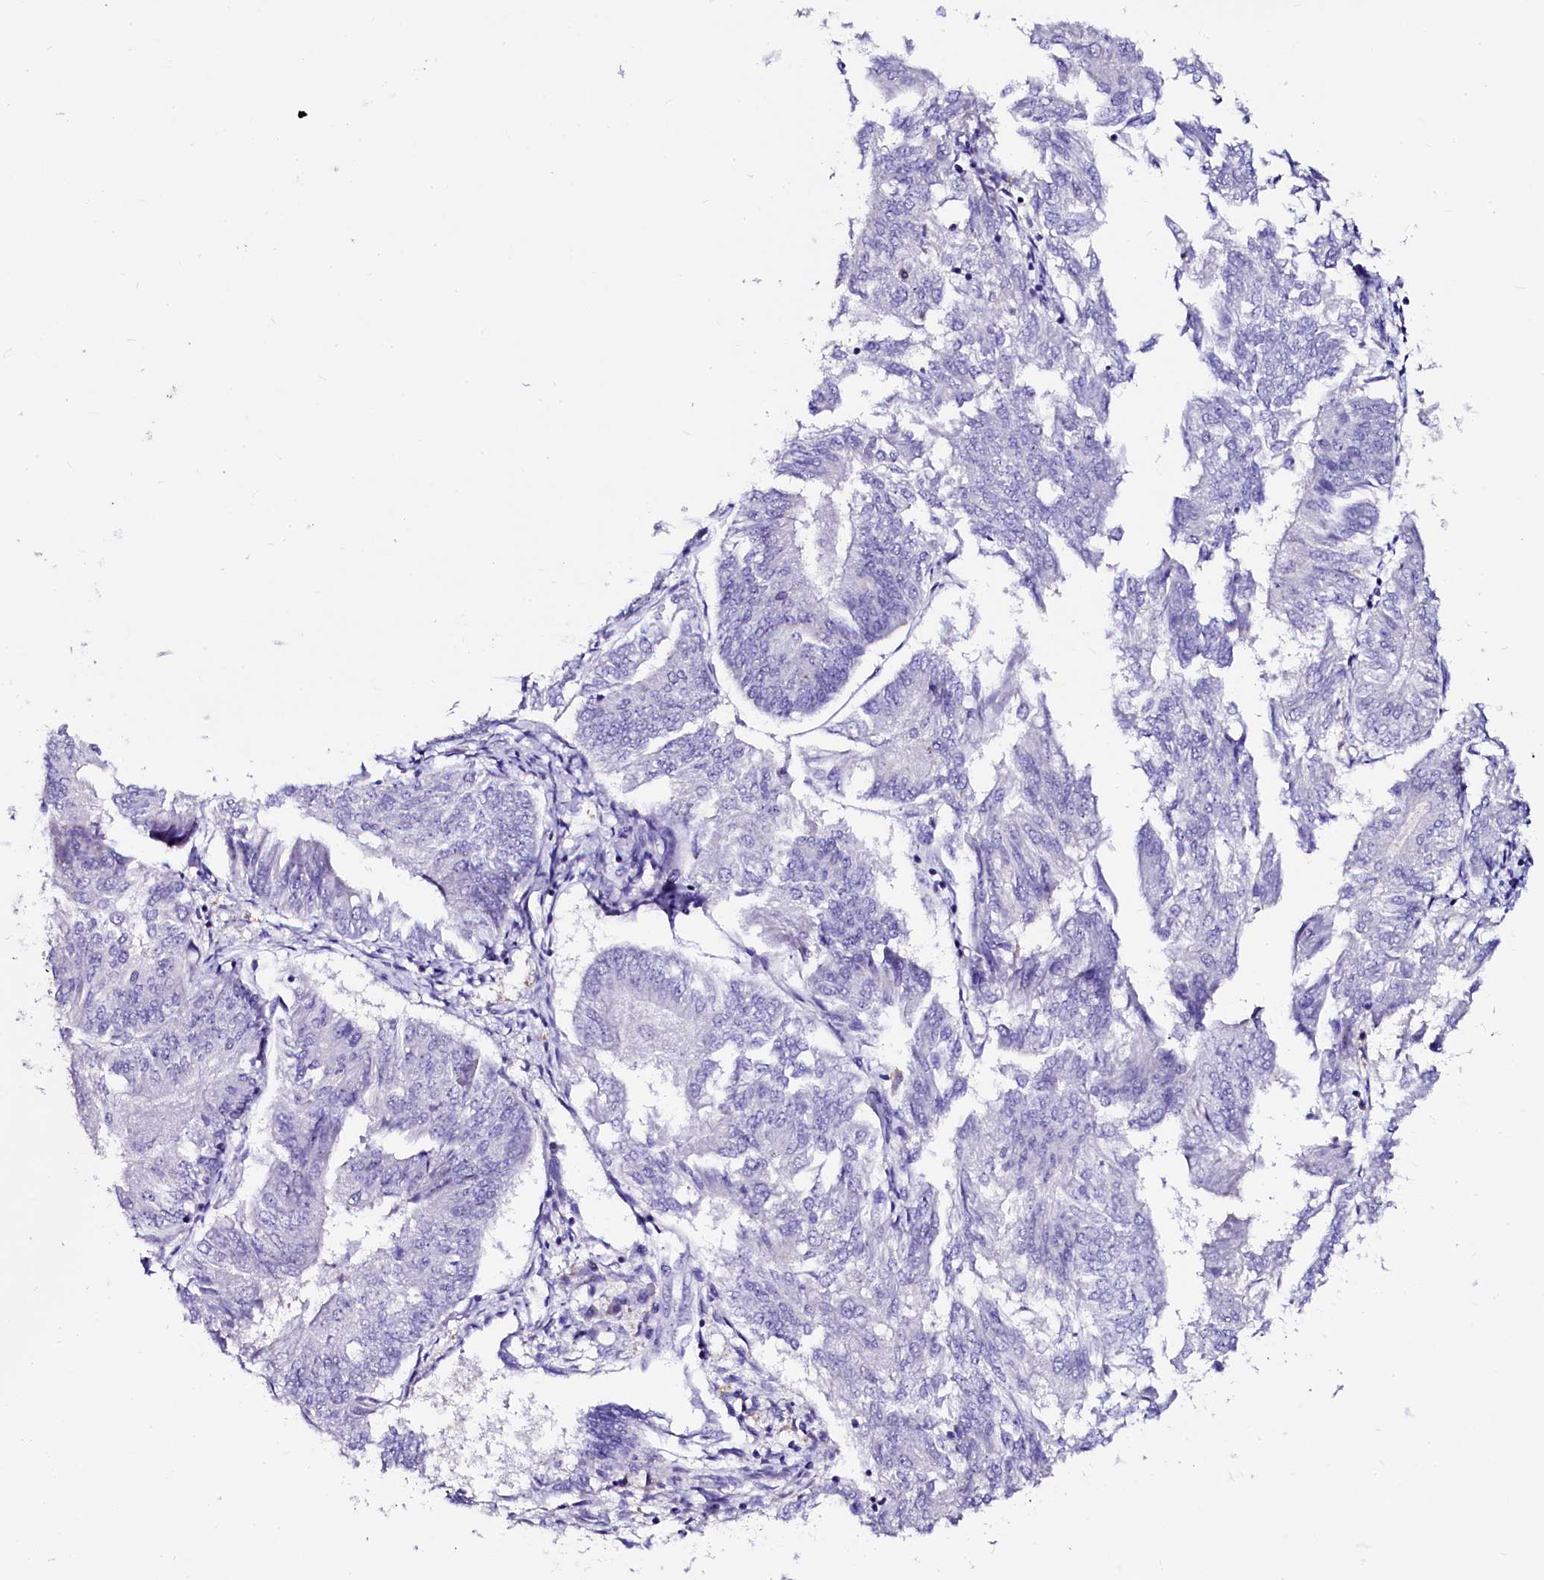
{"staining": {"intensity": "negative", "quantity": "none", "location": "none"}, "tissue": "endometrial cancer", "cell_type": "Tumor cells", "image_type": "cancer", "snomed": [{"axis": "morphology", "description": "Adenocarcinoma, NOS"}, {"axis": "topography", "description": "Endometrium"}], "caption": "Immunohistochemistry (IHC) photomicrograph of endometrial cancer stained for a protein (brown), which displays no staining in tumor cells.", "gene": "OTOL1", "patient": {"sex": "female", "age": 58}}